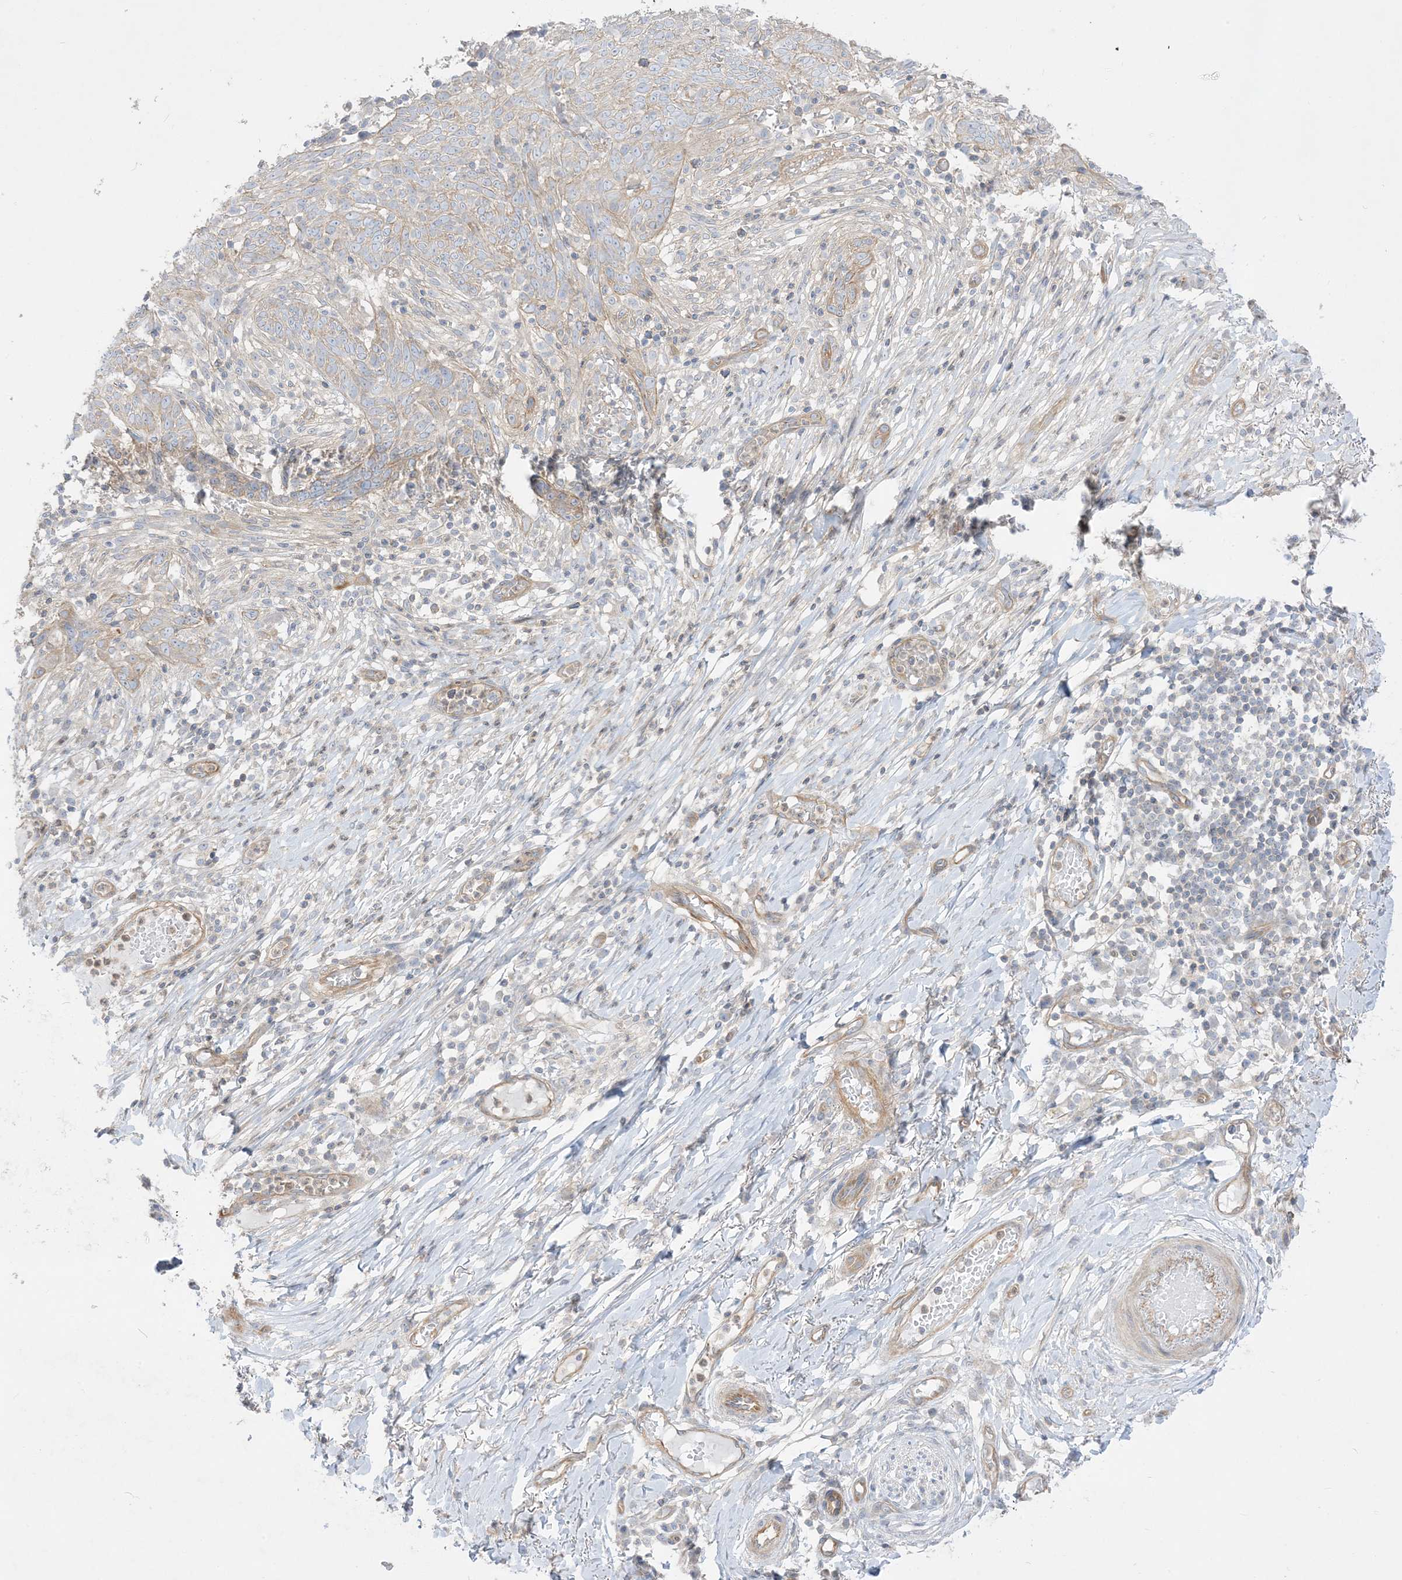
{"staining": {"intensity": "weak", "quantity": ">75%", "location": "cytoplasmic/membranous"}, "tissue": "skin cancer", "cell_type": "Tumor cells", "image_type": "cancer", "snomed": [{"axis": "morphology", "description": "Normal tissue, NOS"}, {"axis": "morphology", "description": "Basal cell carcinoma"}, {"axis": "topography", "description": "Skin"}], "caption": "Protein expression analysis of skin cancer (basal cell carcinoma) reveals weak cytoplasmic/membranous positivity in about >75% of tumor cells. The protein is shown in brown color, while the nuclei are stained blue.", "gene": "ARHGEF9", "patient": {"sex": "male", "age": 64}}